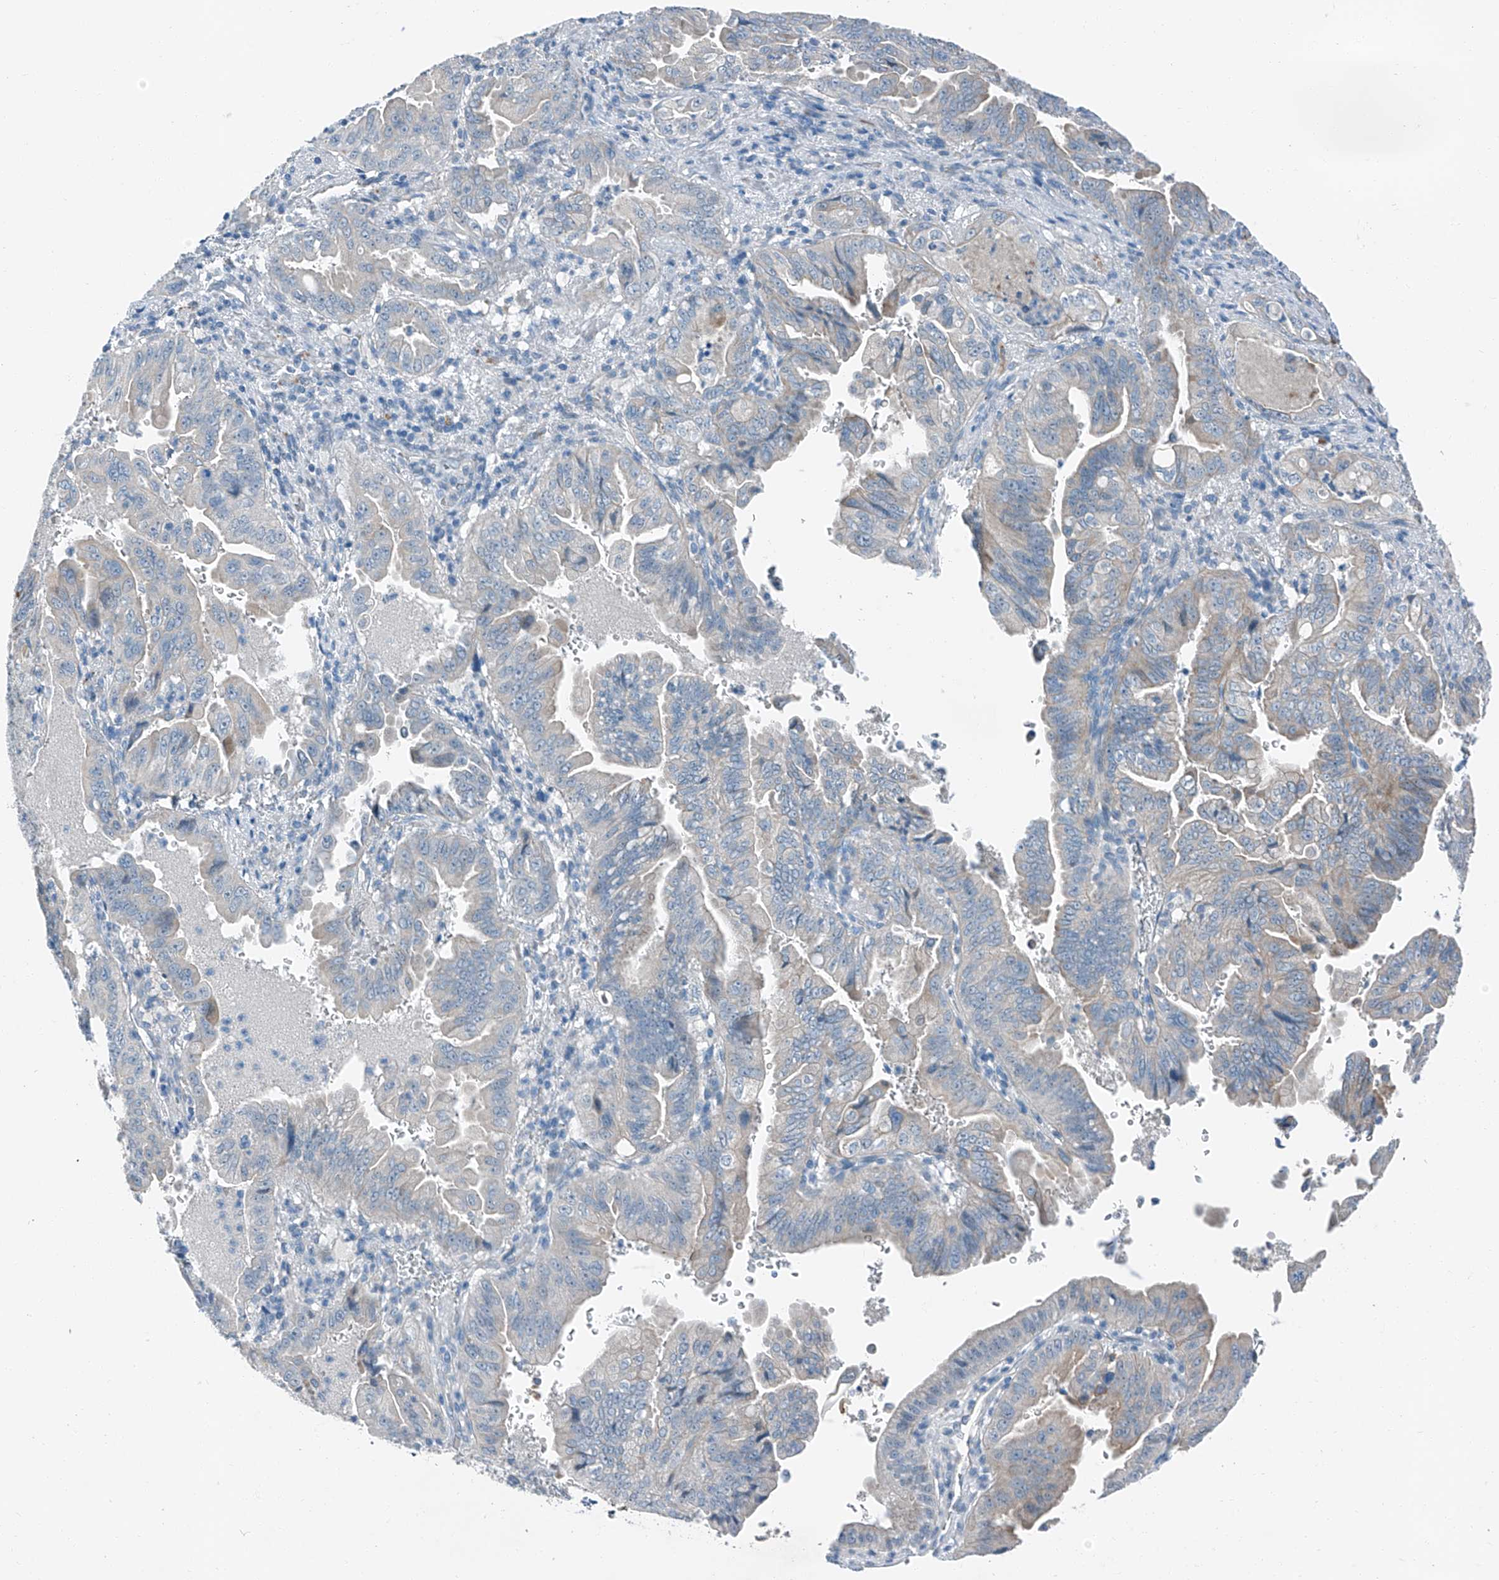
{"staining": {"intensity": "moderate", "quantity": "25%-75%", "location": "cytoplasmic/membranous"}, "tissue": "pancreatic cancer", "cell_type": "Tumor cells", "image_type": "cancer", "snomed": [{"axis": "morphology", "description": "Adenocarcinoma, NOS"}, {"axis": "topography", "description": "Pancreas"}], "caption": "A histopathology image showing moderate cytoplasmic/membranous positivity in approximately 25%-75% of tumor cells in pancreatic cancer (adenocarcinoma), as visualized by brown immunohistochemical staining.", "gene": "MDGA1", "patient": {"sex": "male", "age": 70}}